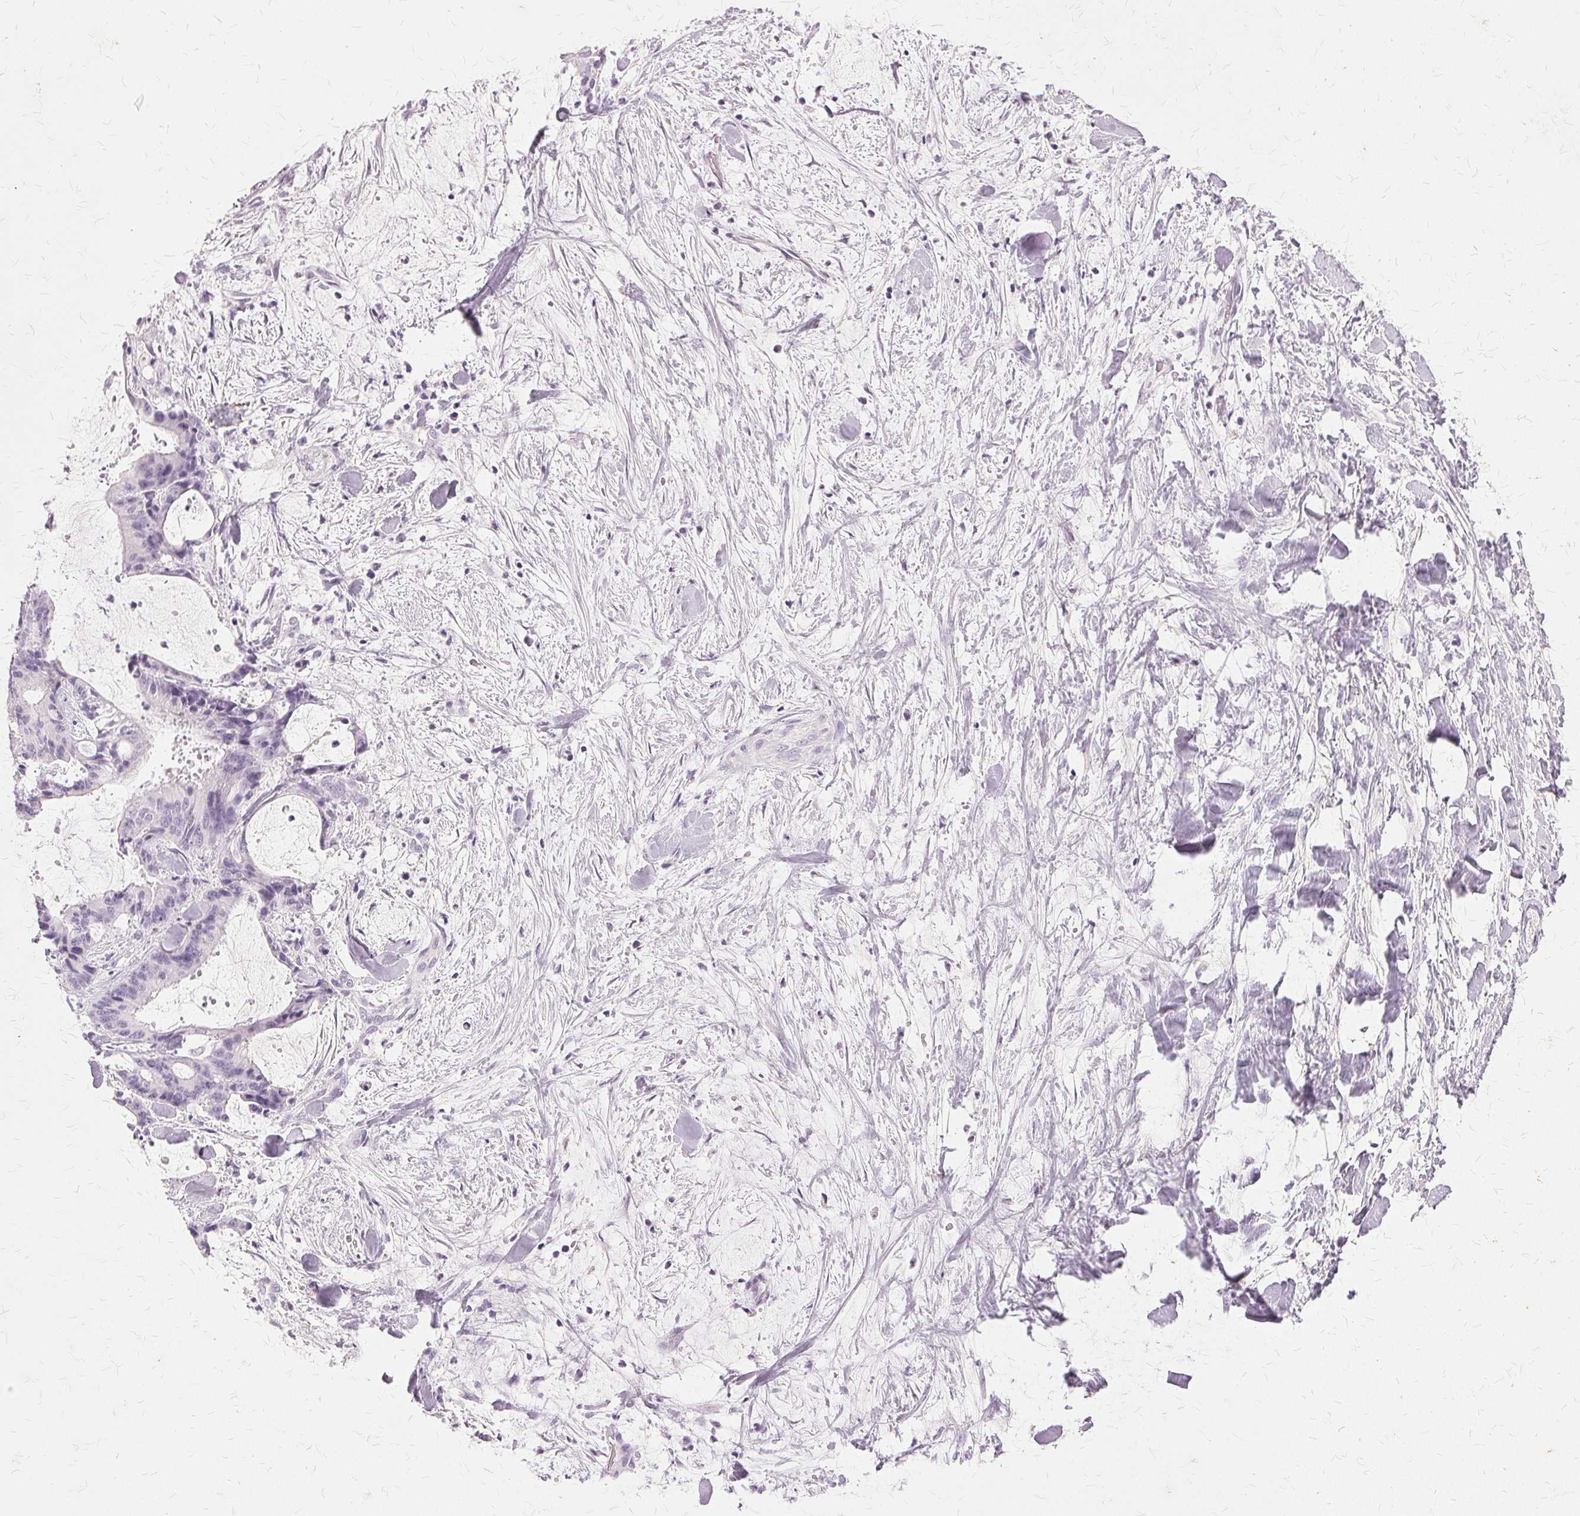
{"staining": {"intensity": "negative", "quantity": "none", "location": "none"}, "tissue": "liver cancer", "cell_type": "Tumor cells", "image_type": "cancer", "snomed": [{"axis": "morphology", "description": "Cholangiocarcinoma"}, {"axis": "topography", "description": "Liver"}], "caption": "DAB (3,3'-diaminobenzidine) immunohistochemical staining of liver cancer displays no significant positivity in tumor cells.", "gene": "SLC45A3", "patient": {"sex": "female", "age": 73}}